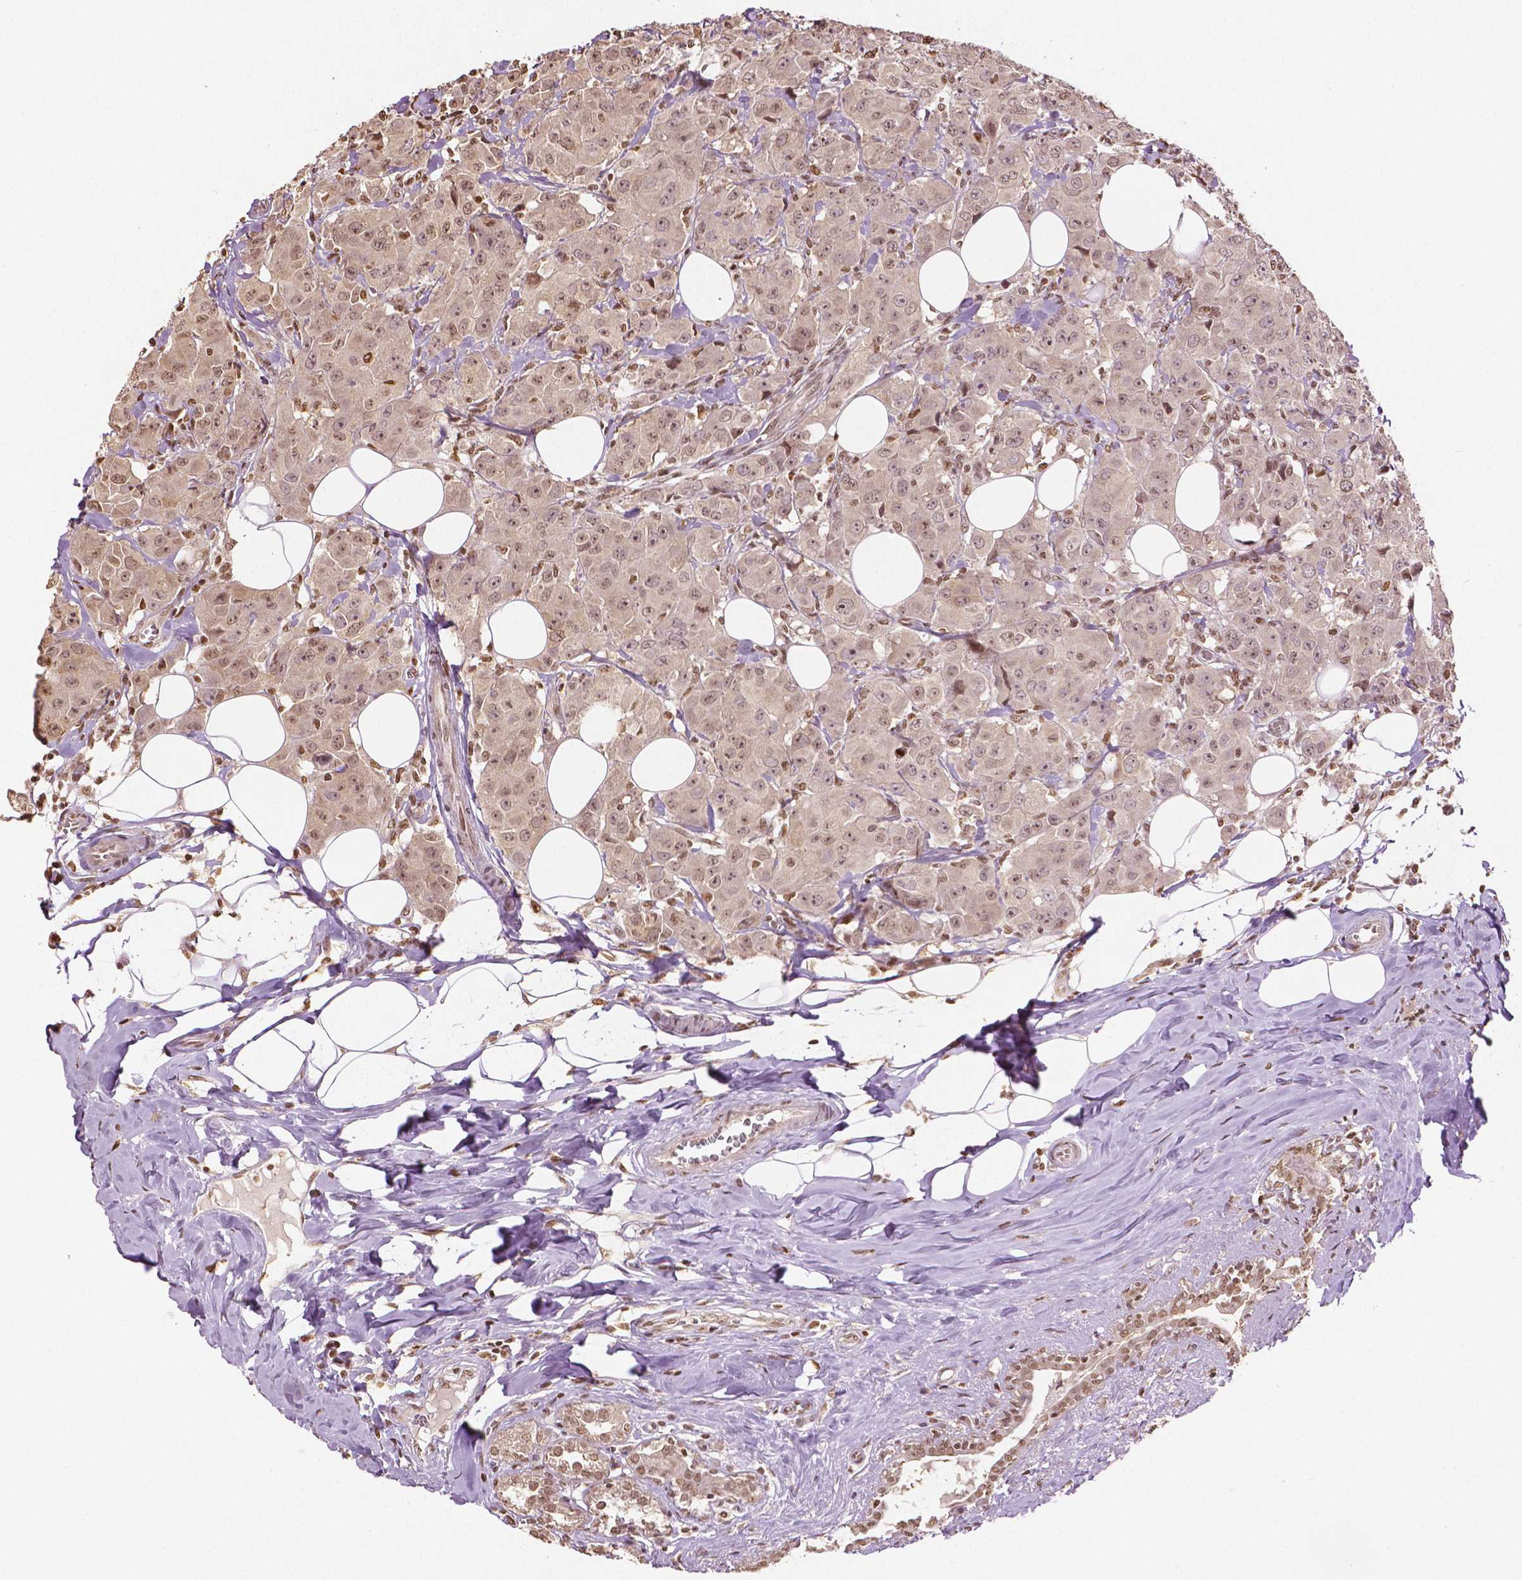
{"staining": {"intensity": "moderate", "quantity": ">75%", "location": "nuclear"}, "tissue": "breast cancer", "cell_type": "Tumor cells", "image_type": "cancer", "snomed": [{"axis": "morphology", "description": "Normal tissue, NOS"}, {"axis": "morphology", "description": "Duct carcinoma"}, {"axis": "topography", "description": "Breast"}], "caption": "Immunohistochemical staining of human breast cancer (intraductal carcinoma) exhibits moderate nuclear protein positivity in about >75% of tumor cells.", "gene": "DEK", "patient": {"sex": "female", "age": 43}}